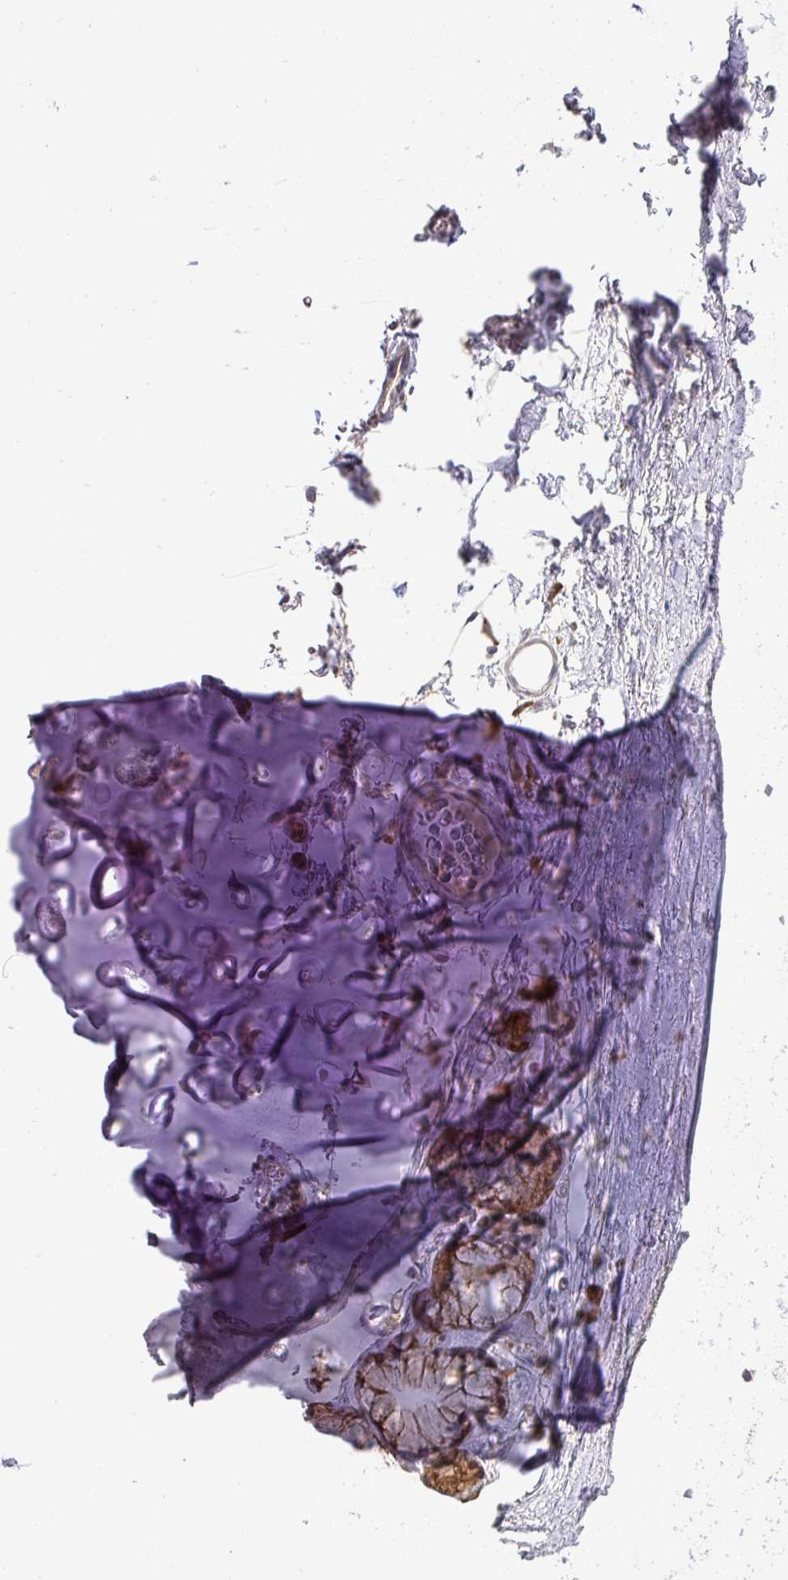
{"staining": {"intensity": "negative", "quantity": "none", "location": "none"}, "tissue": "soft tissue", "cell_type": "Chondrocytes", "image_type": "normal", "snomed": [{"axis": "morphology", "description": "Normal tissue, NOS"}, {"axis": "topography", "description": "Lymph node"}, {"axis": "topography", "description": "Cartilage tissue"}, {"axis": "topography", "description": "Bronchus"}], "caption": "Chondrocytes show no significant protein staining in normal soft tissue. (DAB (3,3'-diaminobenzidine) IHC with hematoxylin counter stain).", "gene": "GCNT7", "patient": {"sex": "female", "age": 70}}